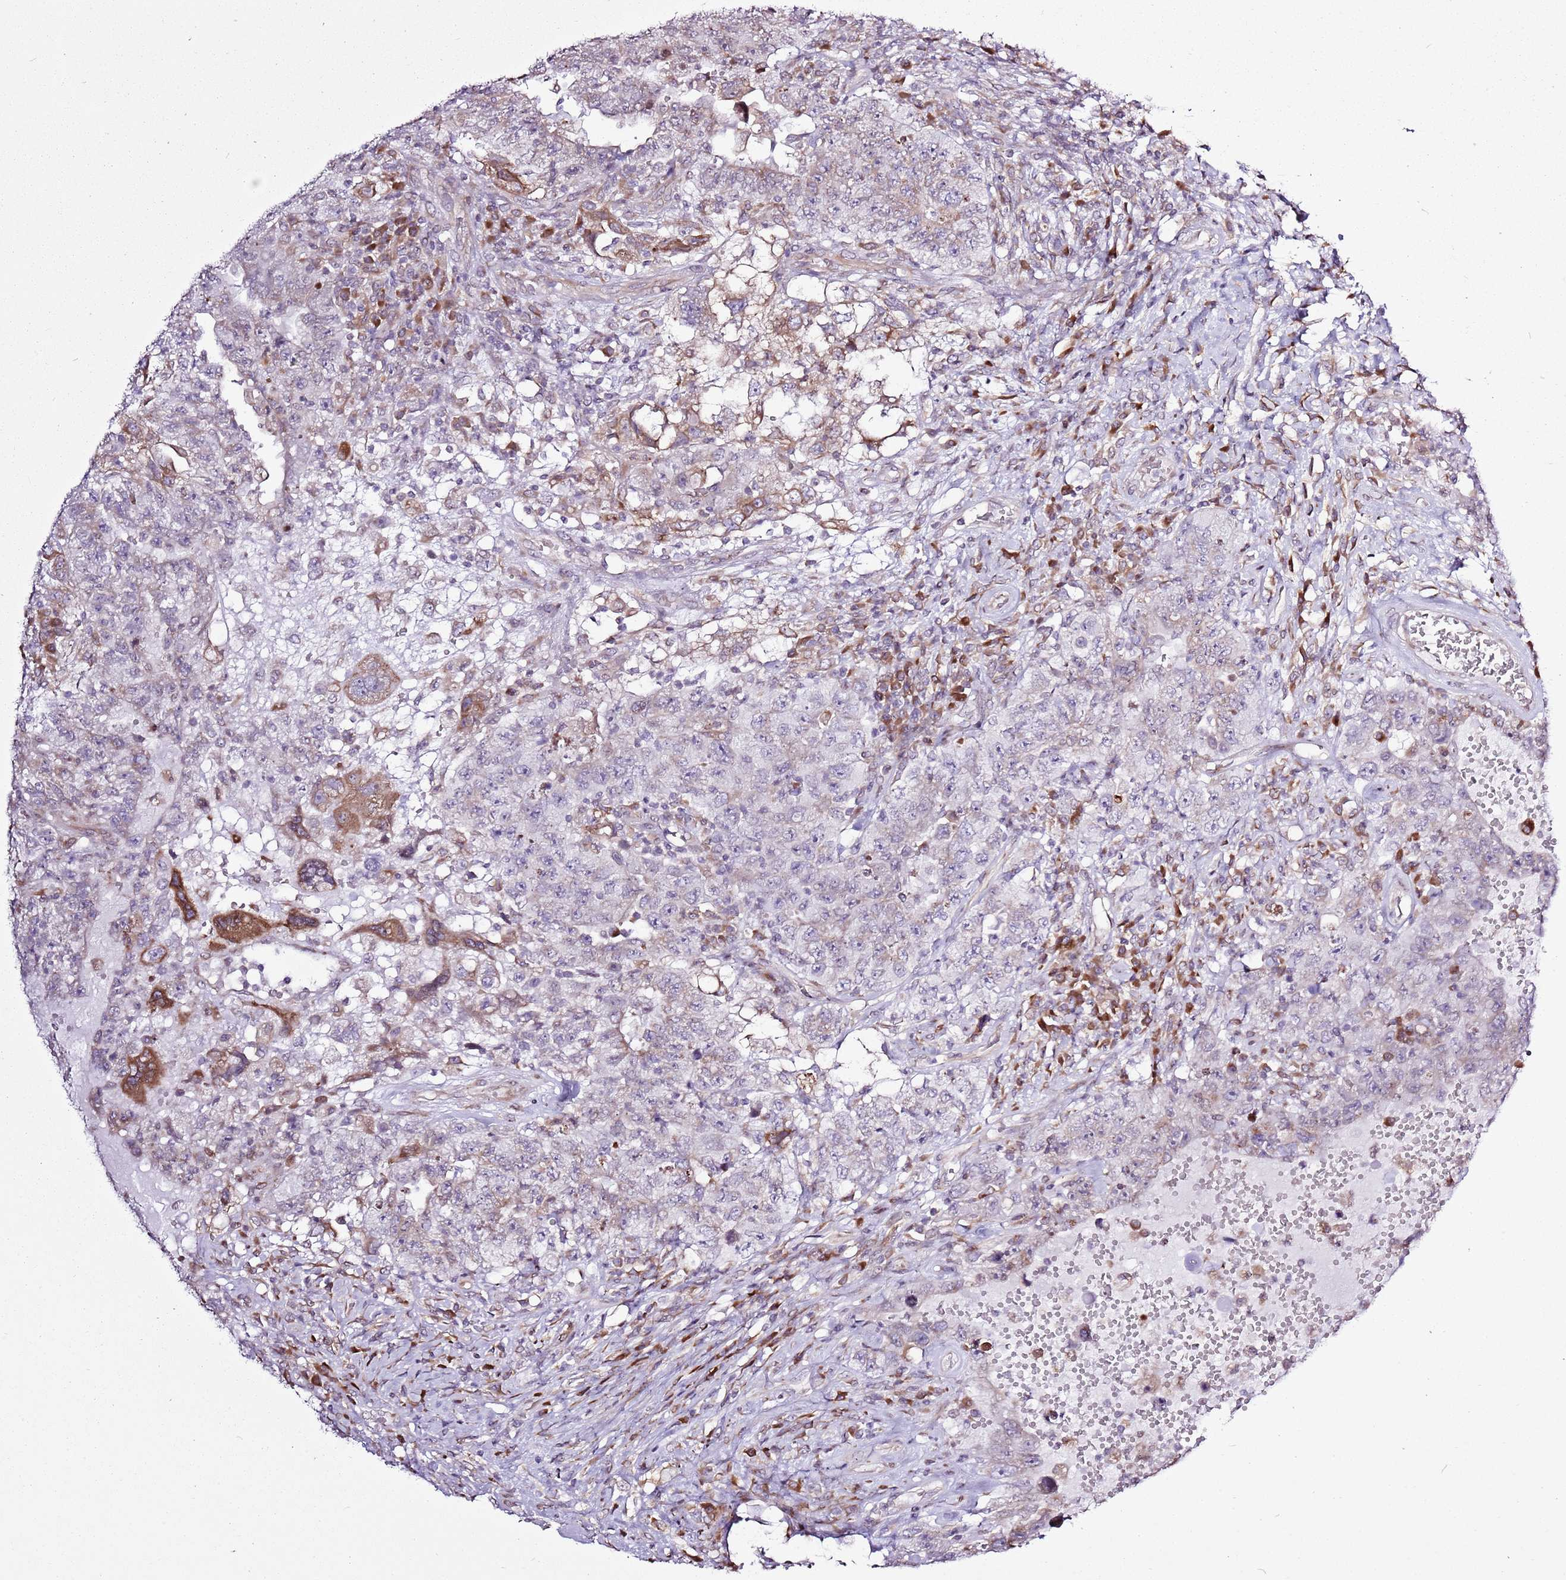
{"staining": {"intensity": "moderate", "quantity": "<25%", "location": "cytoplasmic/membranous"}, "tissue": "testis cancer", "cell_type": "Tumor cells", "image_type": "cancer", "snomed": [{"axis": "morphology", "description": "Carcinoma, Embryonal, NOS"}, {"axis": "topography", "description": "Testis"}], "caption": "Embryonal carcinoma (testis) stained with a brown dye displays moderate cytoplasmic/membranous positive expression in about <25% of tumor cells.", "gene": "TMED10", "patient": {"sex": "male", "age": 26}}